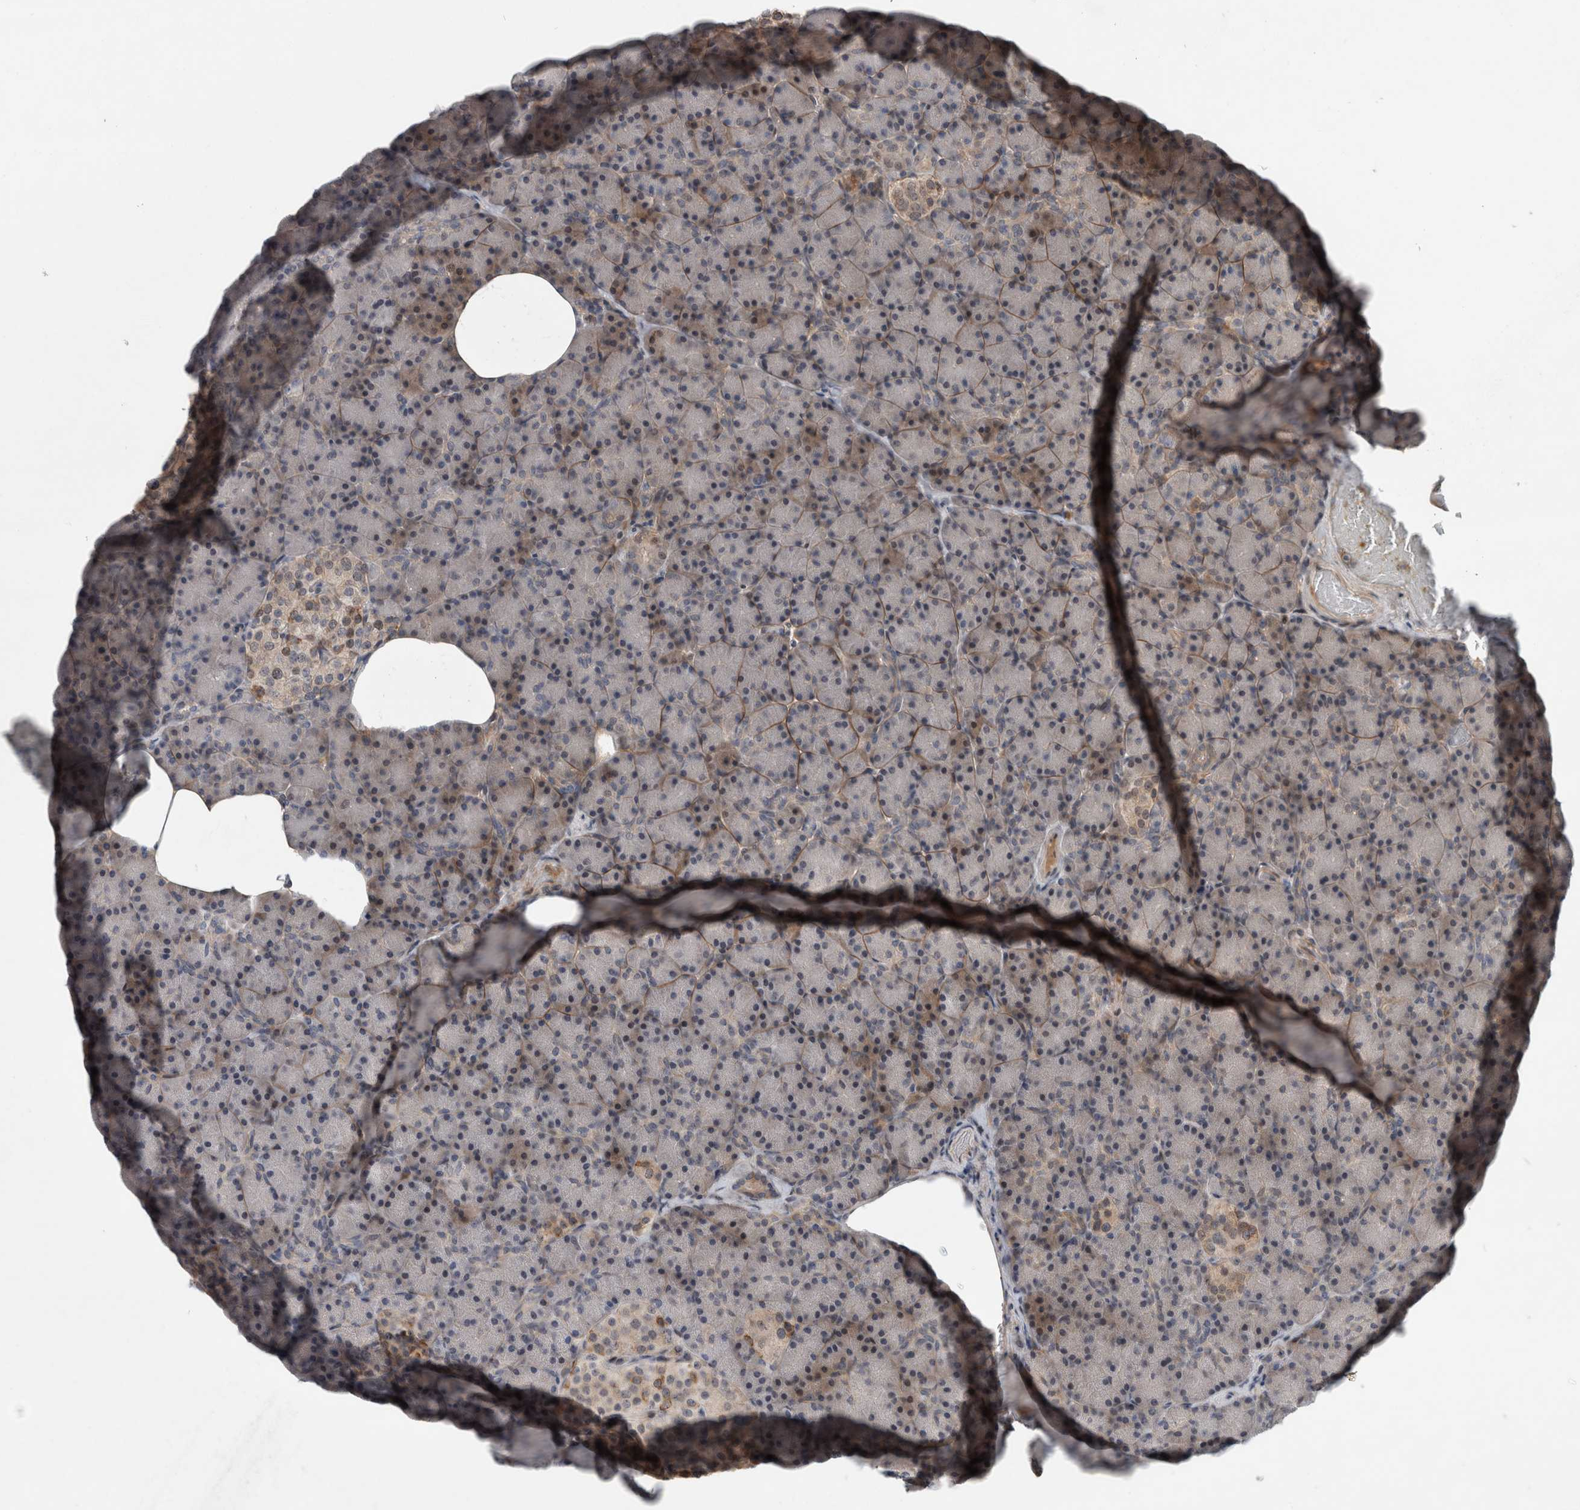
{"staining": {"intensity": "moderate", "quantity": "<25%", "location": "cytoplasmic/membranous"}, "tissue": "pancreas", "cell_type": "Exocrine glandular cells", "image_type": "normal", "snomed": [{"axis": "morphology", "description": "Normal tissue, NOS"}, {"axis": "topography", "description": "Pancreas"}], "caption": "Protein expression analysis of normal pancreas displays moderate cytoplasmic/membranous expression in approximately <25% of exocrine glandular cells. (DAB IHC, brown staining for protein, blue staining for nuclei).", "gene": "GIMAP6", "patient": {"sex": "female", "age": 43}}